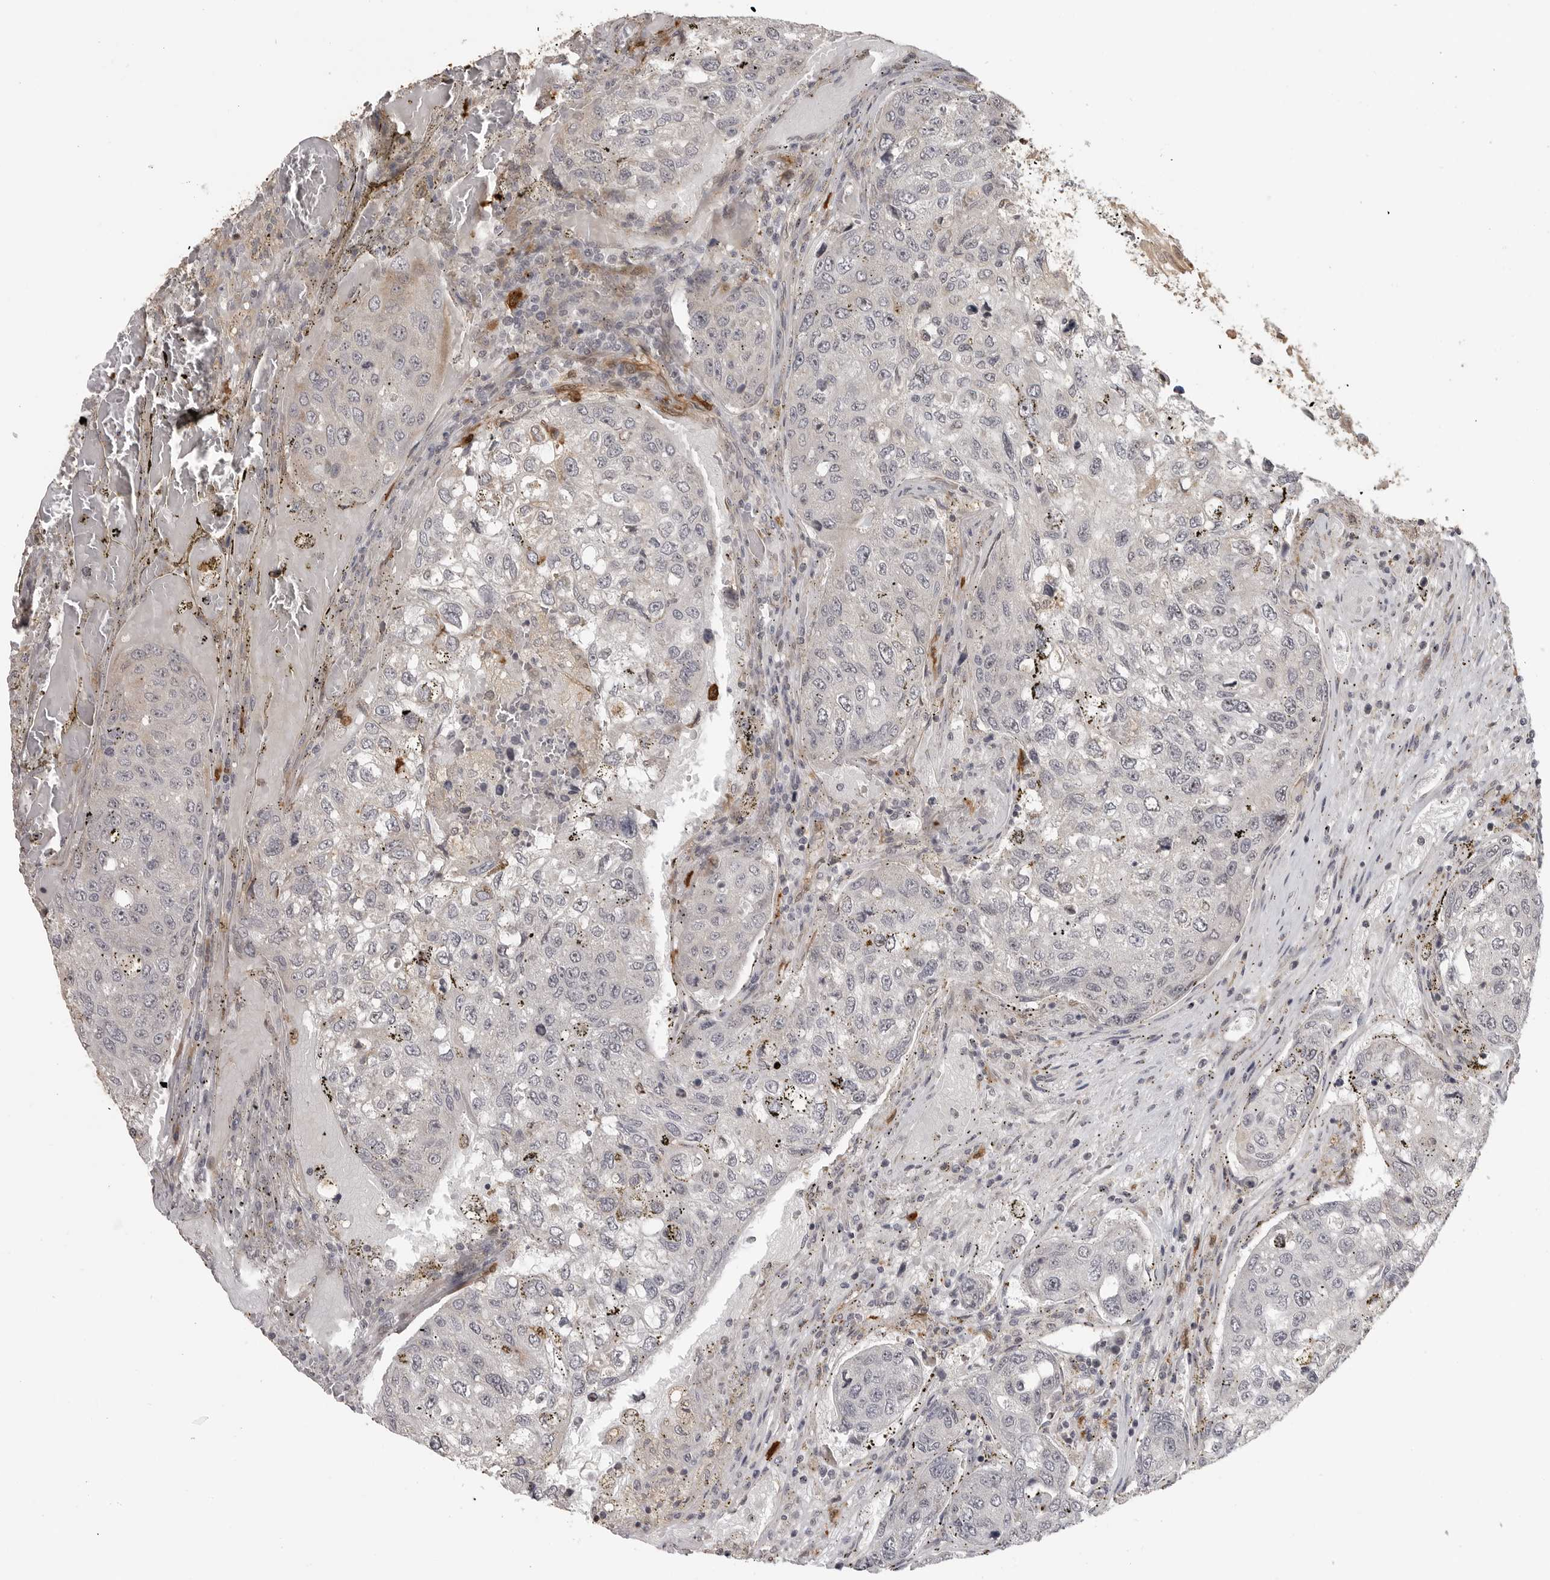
{"staining": {"intensity": "negative", "quantity": "none", "location": "none"}, "tissue": "urothelial cancer", "cell_type": "Tumor cells", "image_type": "cancer", "snomed": [{"axis": "morphology", "description": "Urothelial carcinoma, High grade"}, {"axis": "topography", "description": "Lymph node"}, {"axis": "topography", "description": "Urinary bladder"}], "caption": "The immunohistochemistry histopathology image has no significant expression in tumor cells of urothelial carcinoma (high-grade) tissue. Brightfield microscopy of immunohistochemistry (IHC) stained with DAB (3,3'-diaminobenzidine) (brown) and hematoxylin (blue), captured at high magnification.", "gene": "IDO1", "patient": {"sex": "male", "age": 51}}